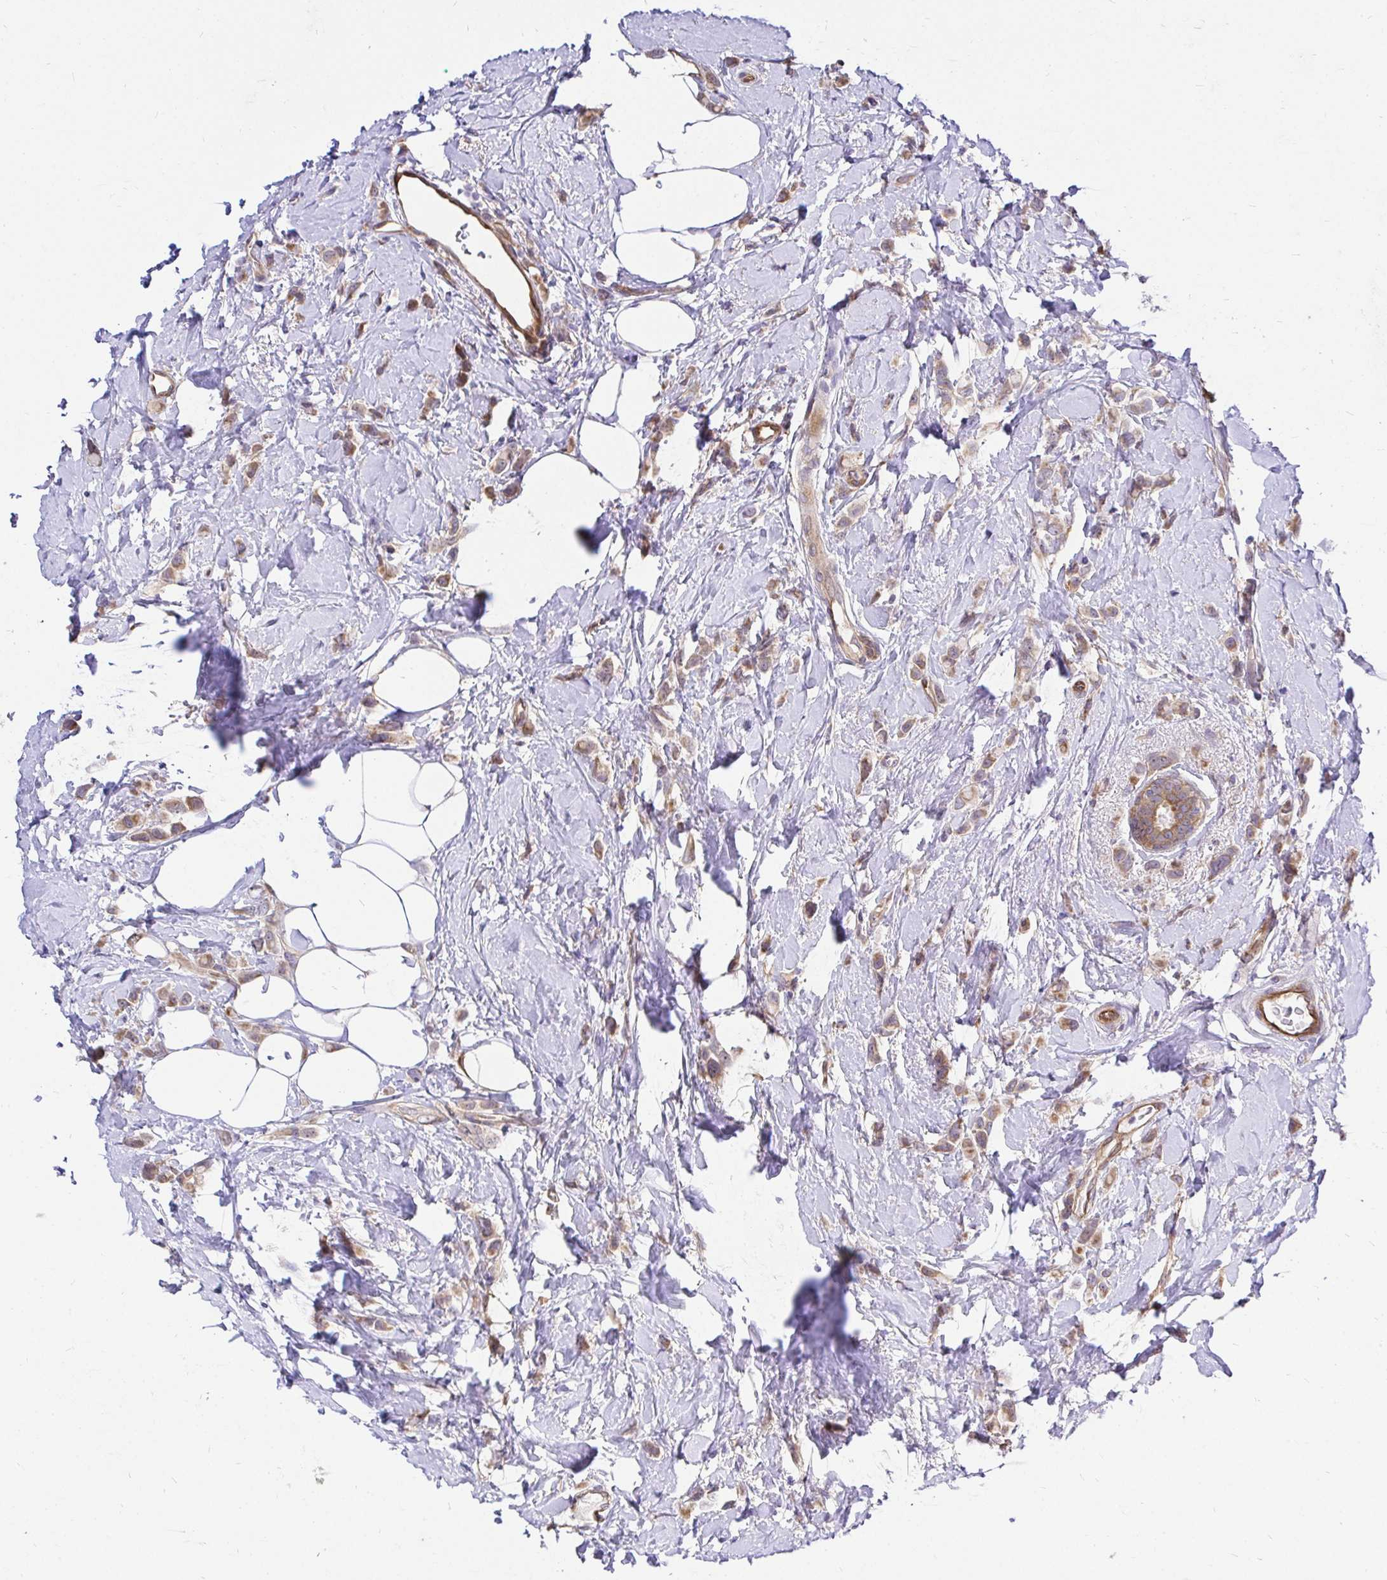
{"staining": {"intensity": "weak", "quantity": ">75%", "location": "cytoplasmic/membranous"}, "tissue": "breast cancer", "cell_type": "Tumor cells", "image_type": "cancer", "snomed": [{"axis": "morphology", "description": "Lobular carcinoma"}, {"axis": "topography", "description": "Breast"}], "caption": "High-magnification brightfield microscopy of breast cancer stained with DAB (brown) and counterstained with hematoxylin (blue). tumor cells exhibit weak cytoplasmic/membranous expression is present in approximately>75% of cells.", "gene": "CCDC122", "patient": {"sex": "female", "age": 66}}